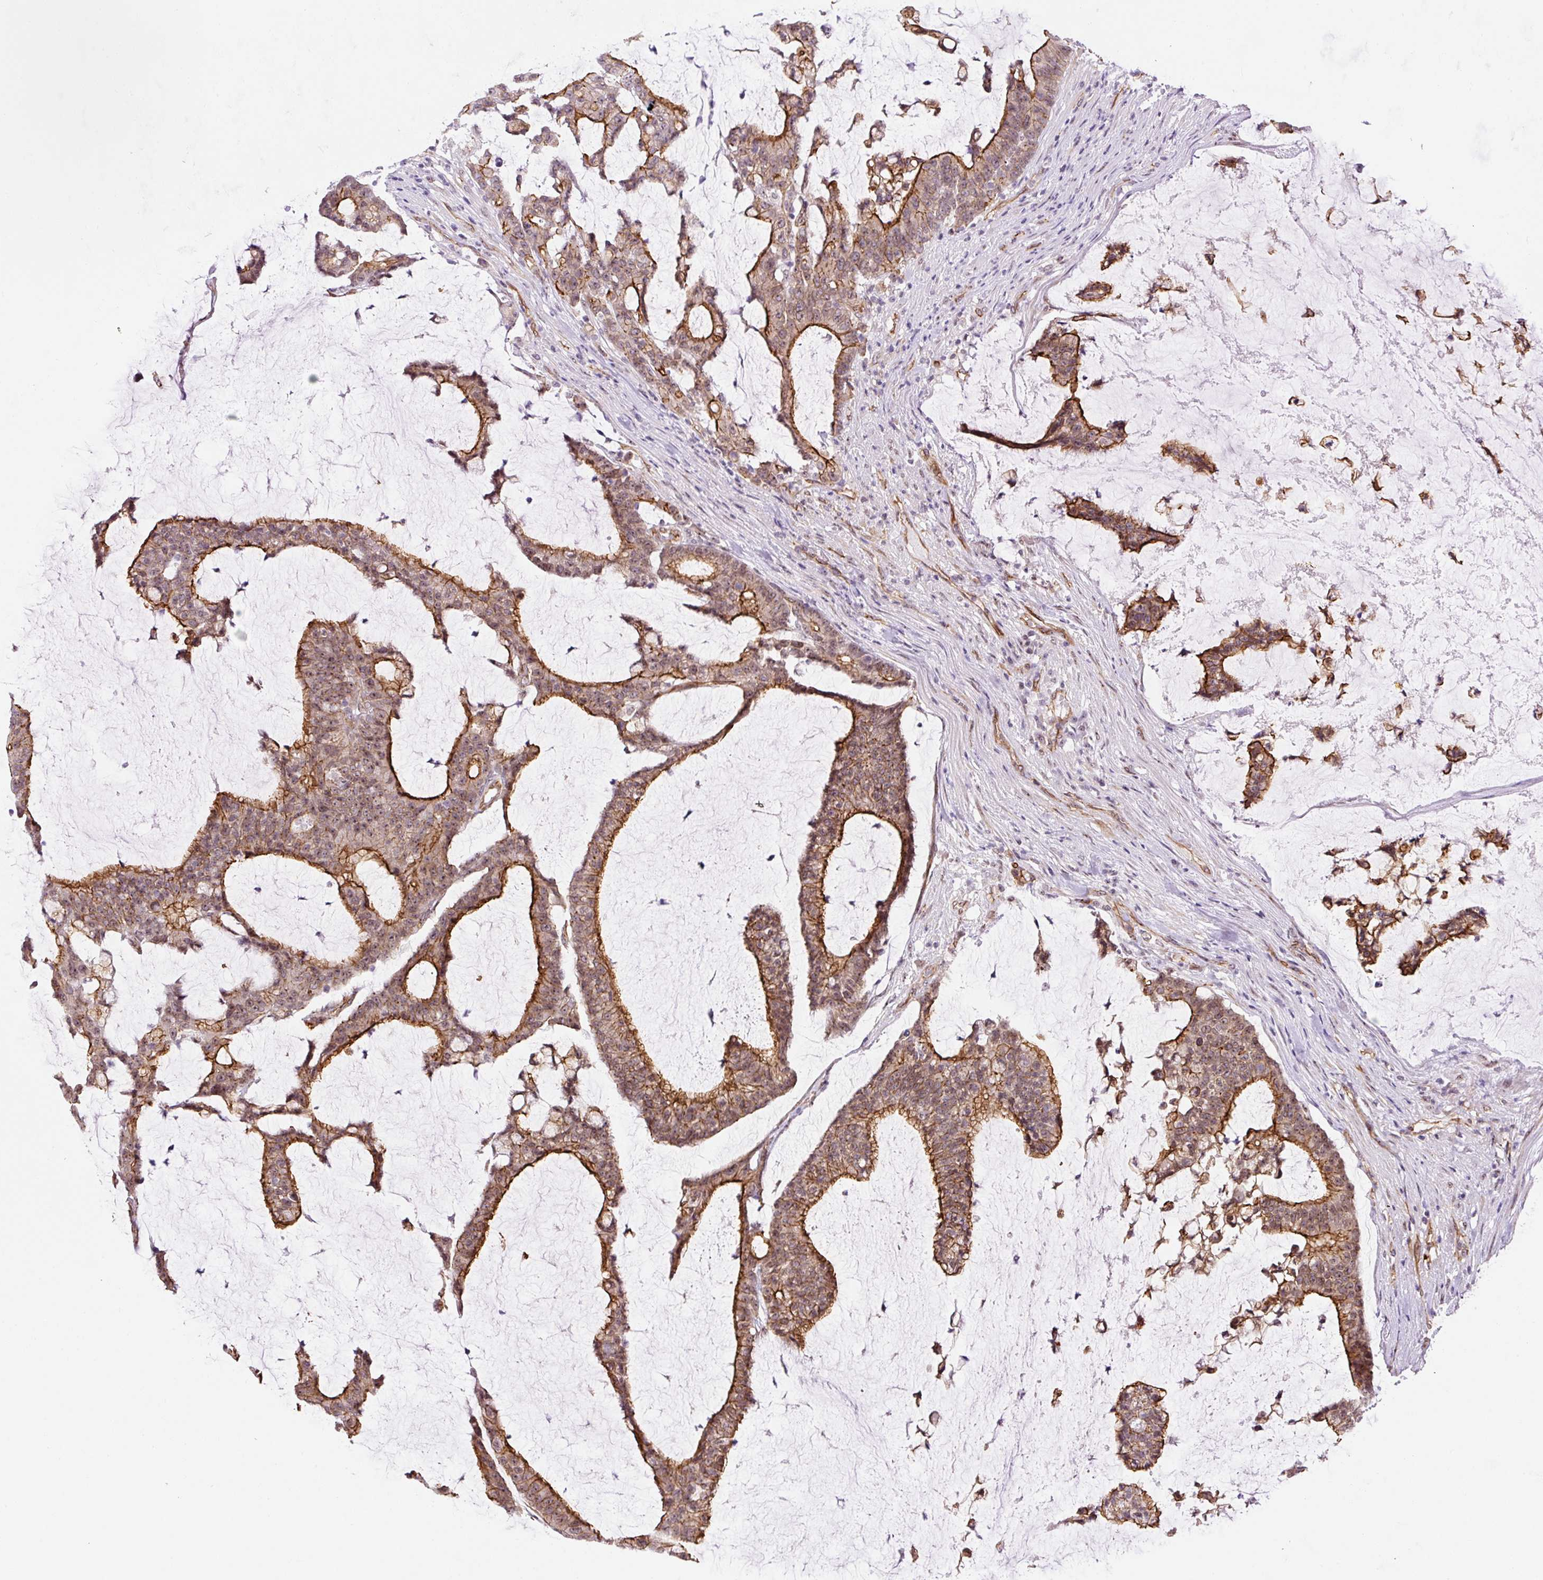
{"staining": {"intensity": "moderate", "quantity": ">75%", "location": "cytoplasmic/membranous,nuclear"}, "tissue": "colorectal cancer", "cell_type": "Tumor cells", "image_type": "cancer", "snomed": [{"axis": "morphology", "description": "Adenocarcinoma, NOS"}, {"axis": "topography", "description": "Colon"}], "caption": "Colorectal cancer (adenocarcinoma) stained for a protein shows moderate cytoplasmic/membranous and nuclear positivity in tumor cells.", "gene": "MYO5C", "patient": {"sex": "female", "age": 84}}